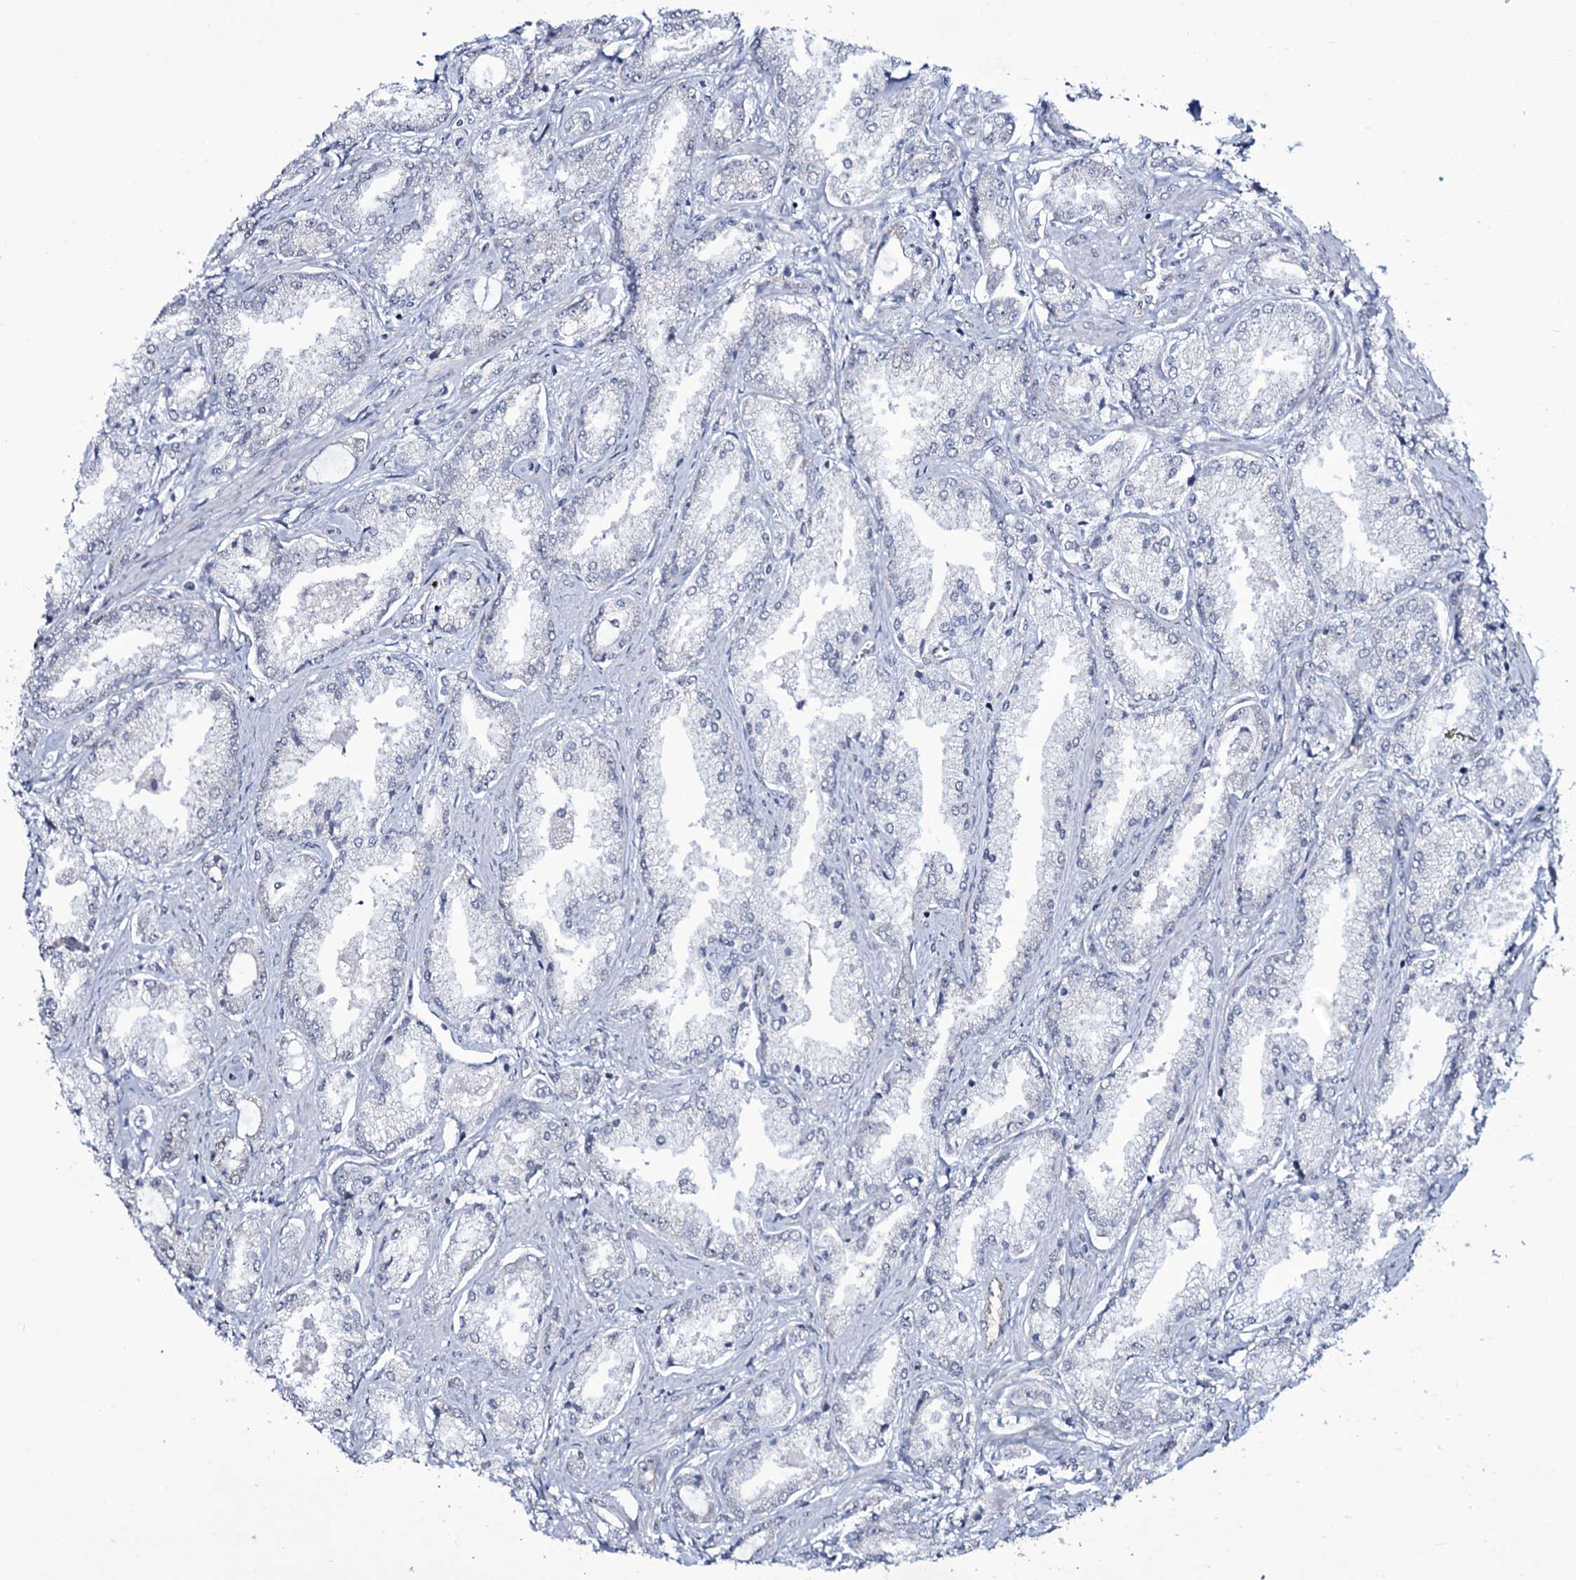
{"staining": {"intensity": "negative", "quantity": "none", "location": "none"}, "tissue": "prostate cancer", "cell_type": "Tumor cells", "image_type": "cancer", "snomed": [{"axis": "morphology", "description": "Adenocarcinoma, Low grade"}, {"axis": "topography", "description": "Prostate"}], "caption": "IHC micrograph of human prostate adenocarcinoma (low-grade) stained for a protein (brown), which demonstrates no positivity in tumor cells.", "gene": "WIPF3", "patient": {"sex": "male", "age": 68}}